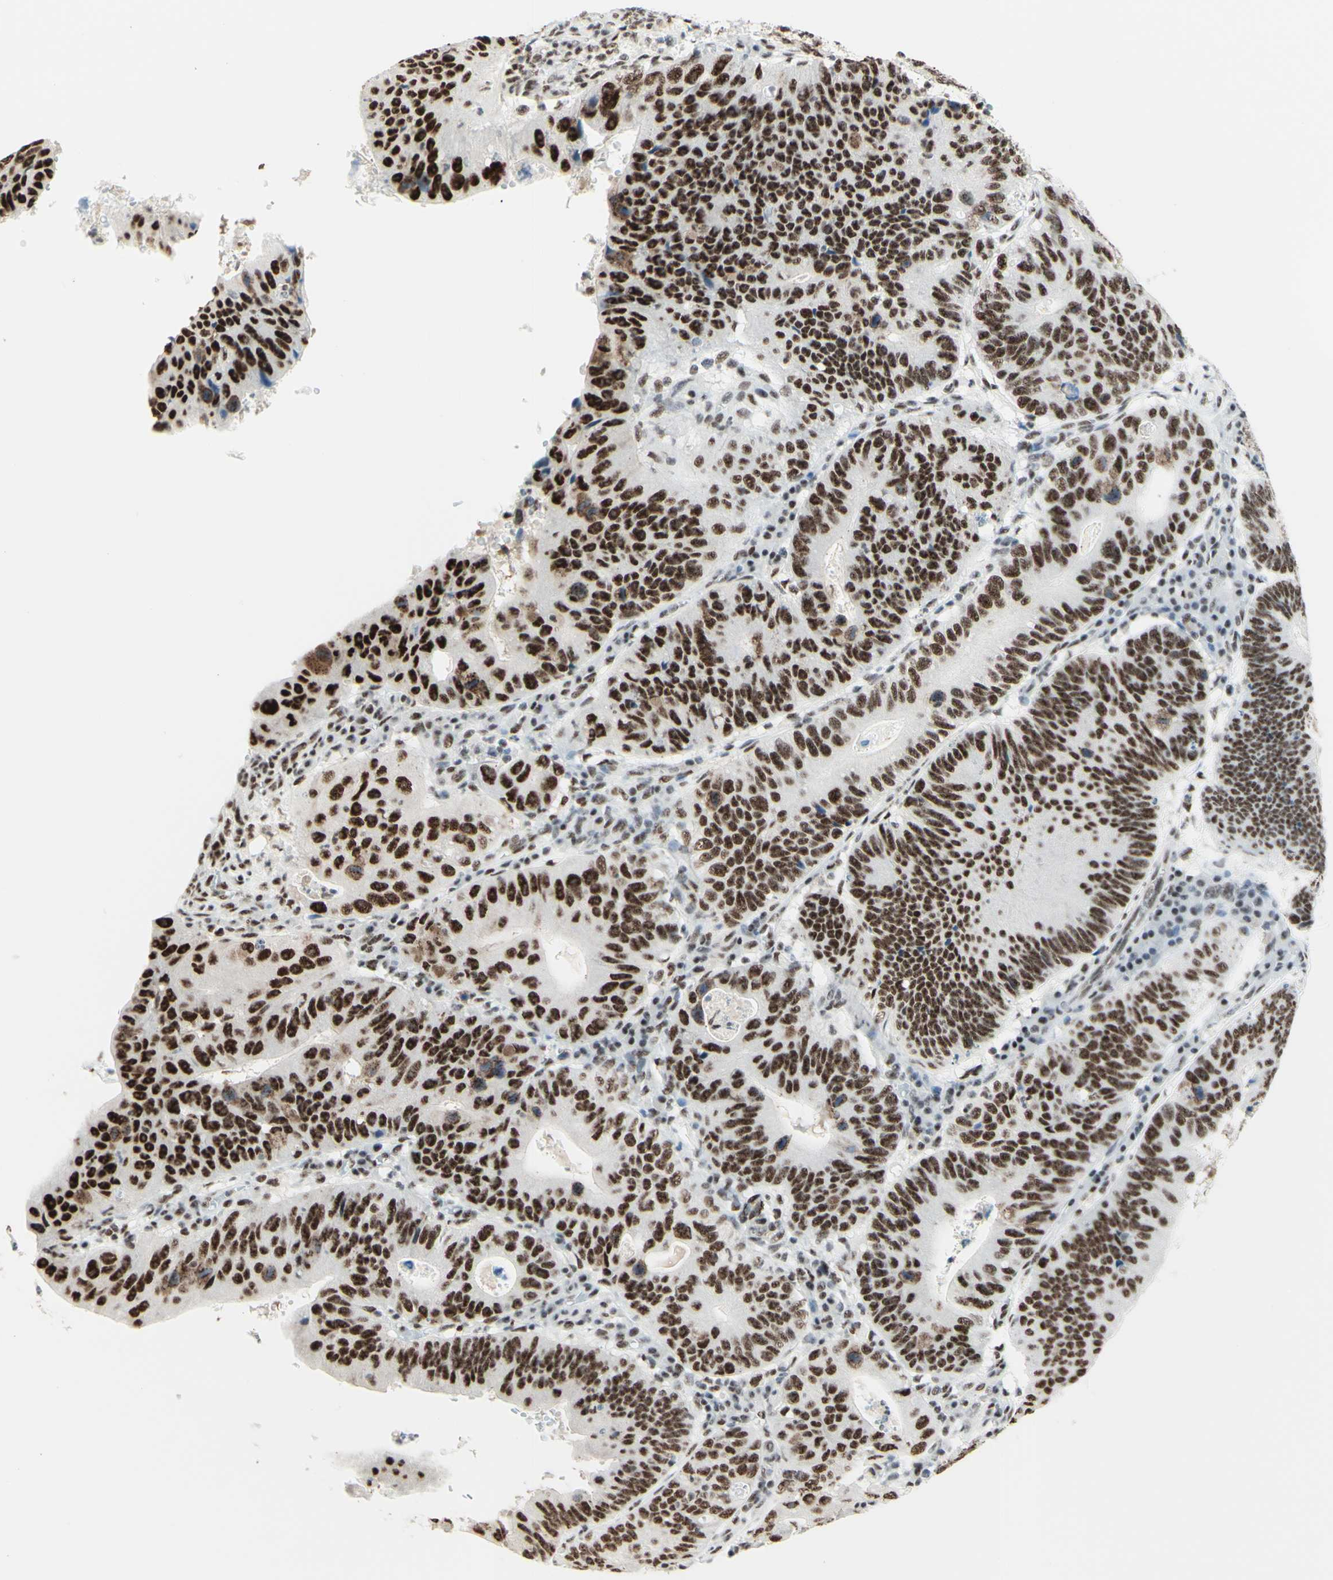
{"staining": {"intensity": "strong", "quantity": "25%-75%", "location": "nuclear"}, "tissue": "stomach cancer", "cell_type": "Tumor cells", "image_type": "cancer", "snomed": [{"axis": "morphology", "description": "Adenocarcinoma, NOS"}, {"axis": "topography", "description": "Stomach"}], "caption": "Adenocarcinoma (stomach) tissue displays strong nuclear staining in approximately 25%-75% of tumor cells, visualized by immunohistochemistry.", "gene": "WTAP", "patient": {"sex": "male", "age": 59}}